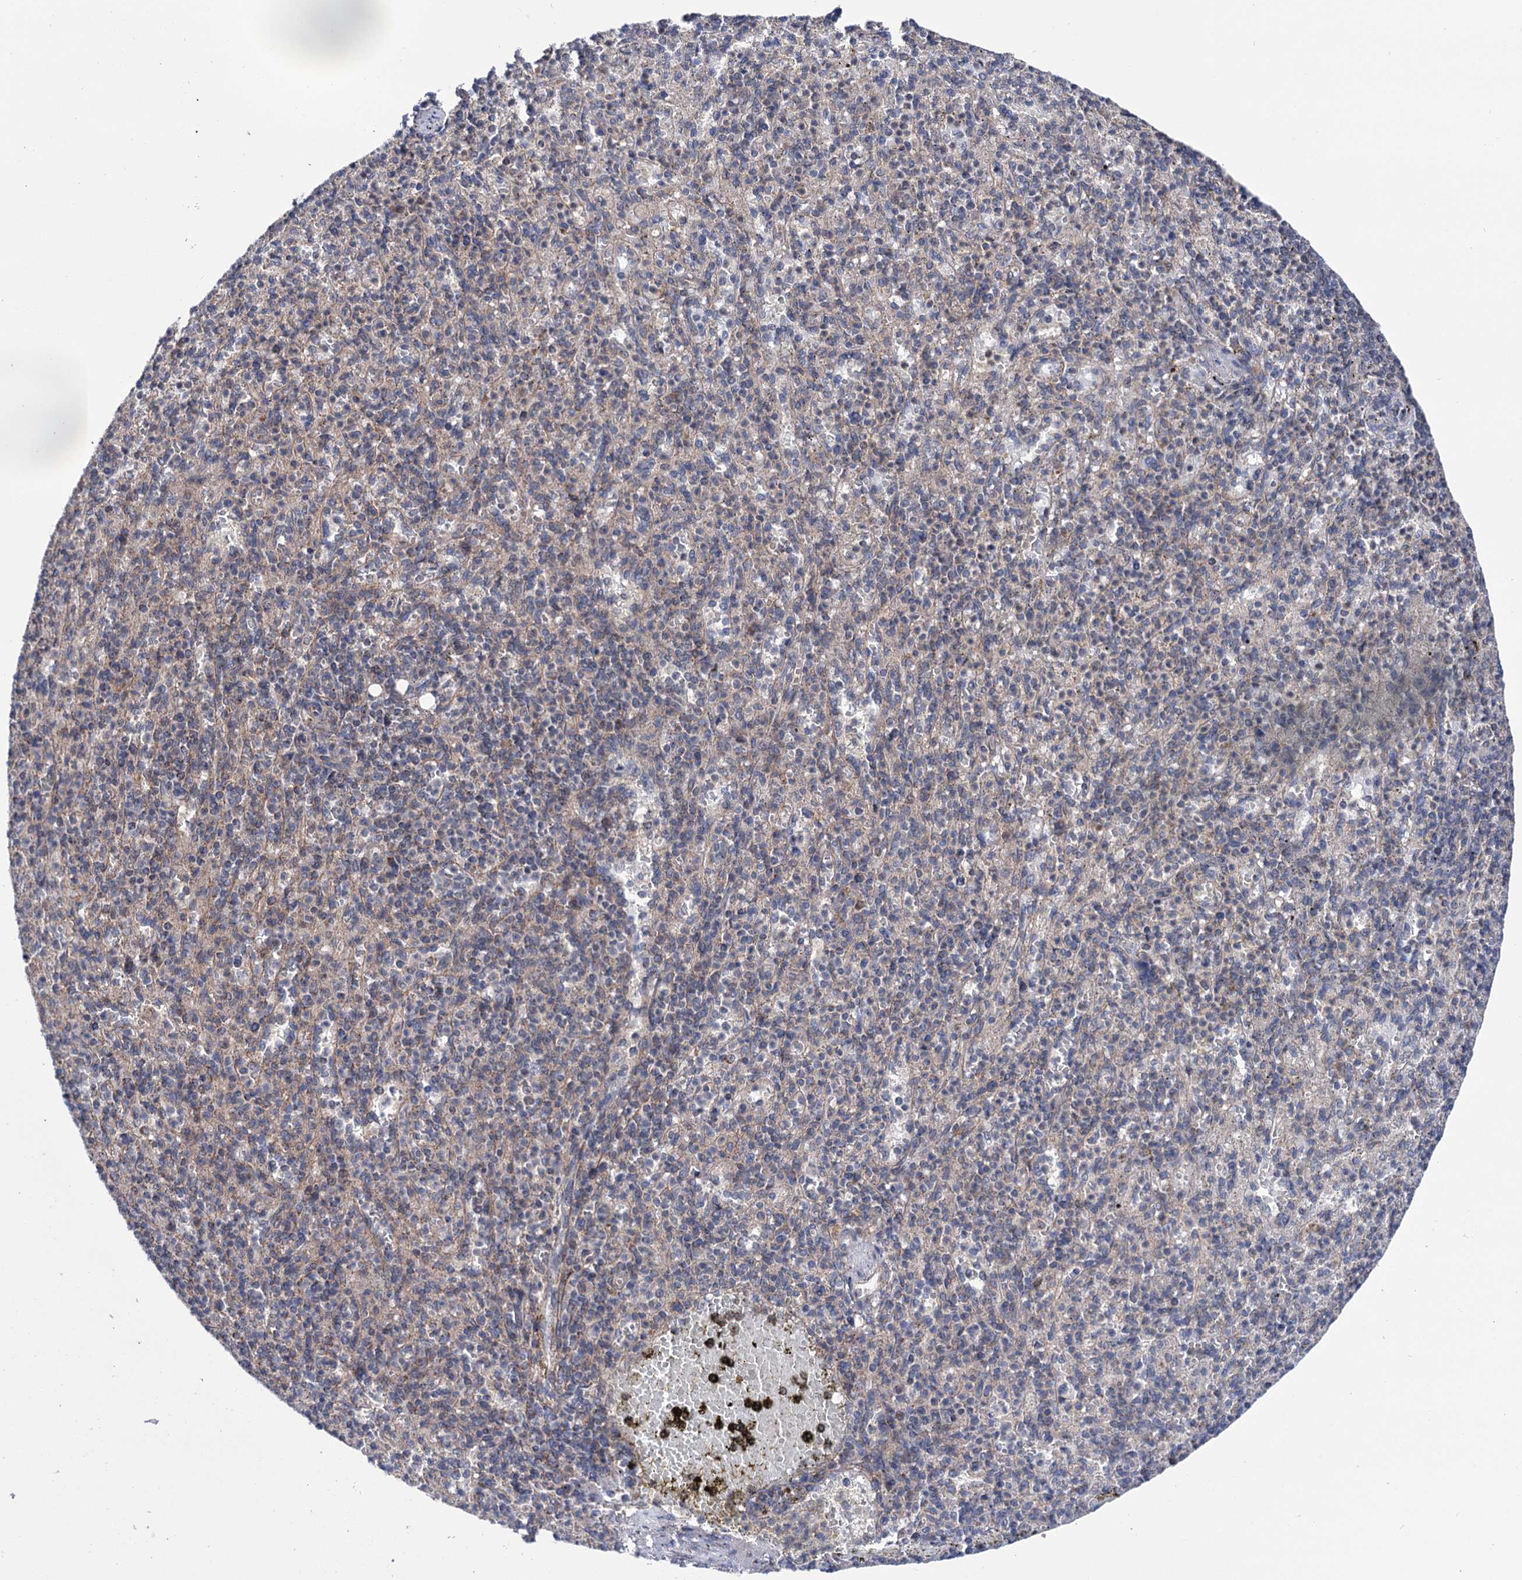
{"staining": {"intensity": "moderate", "quantity": "25%-75%", "location": "cytoplasmic/membranous"}, "tissue": "spleen", "cell_type": "Cells in red pulp", "image_type": "normal", "snomed": [{"axis": "morphology", "description": "Normal tissue, NOS"}, {"axis": "topography", "description": "Spleen"}], "caption": "DAB (3,3'-diaminobenzidine) immunohistochemical staining of unremarkable human spleen demonstrates moderate cytoplasmic/membranous protein positivity in about 25%-75% of cells in red pulp.", "gene": "SUCLA2", "patient": {"sex": "female", "age": 74}}